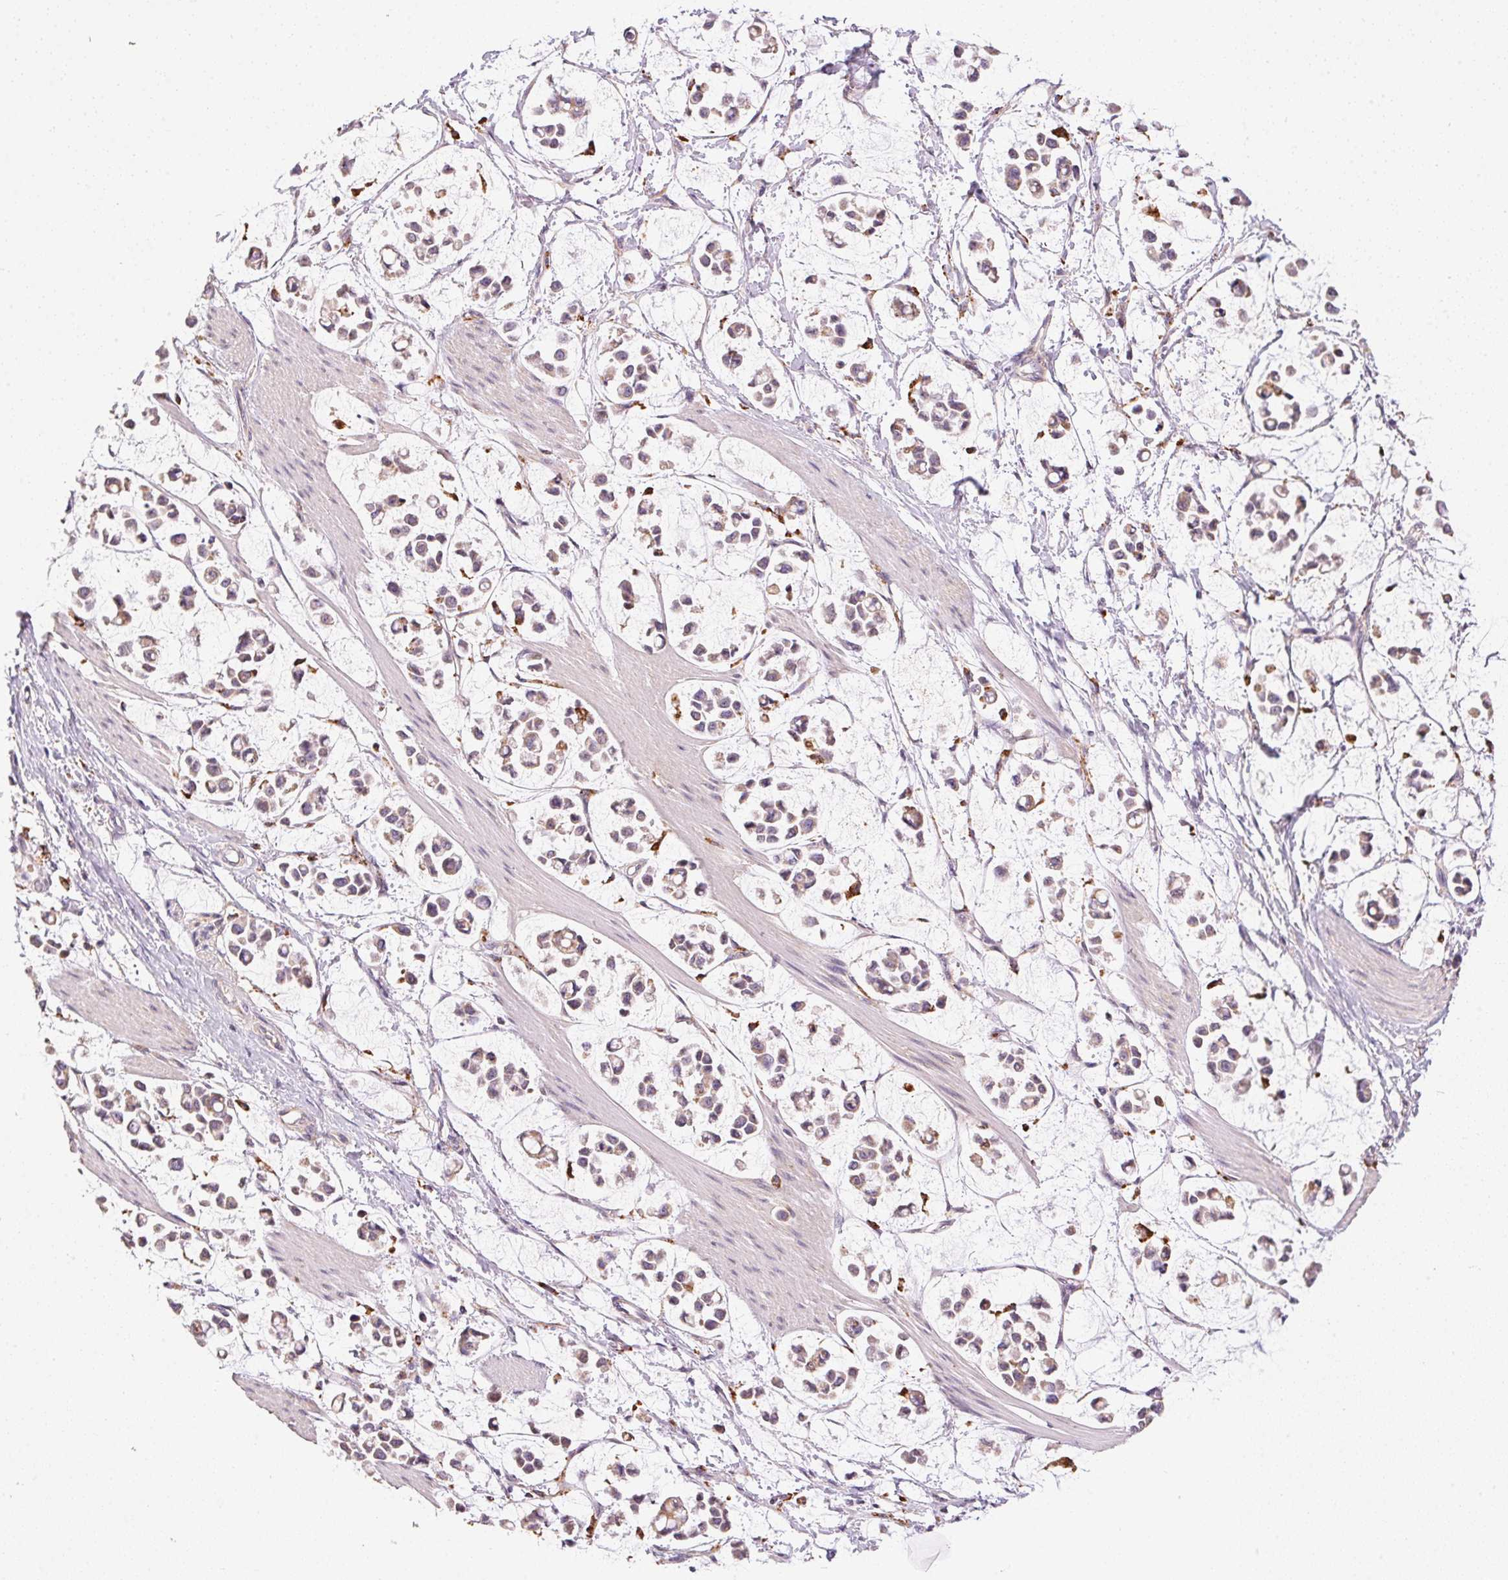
{"staining": {"intensity": "weak", "quantity": "25%-75%", "location": "cytoplasmic/membranous"}, "tissue": "stomach cancer", "cell_type": "Tumor cells", "image_type": "cancer", "snomed": [{"axis": "morphology", "description": "Adenocarcinoma, NOS"}, {"axis": "topography", "description": "Stomach"}], "caption": "DAB (3,3'-diaminobenzidine) immunohistochemical staining of stomach cancer shows weak cytoplasmic/membranous protein positivity in about 25%-75% of tumor cells. The staining was performed using DAB (3,3'-diaminobenzidine), with brown indicating positive protein expression. Nuclei are stained blue with hematoxylin.", "gene": "ADH5", "patient": {"sex": "male", "age": 82}}